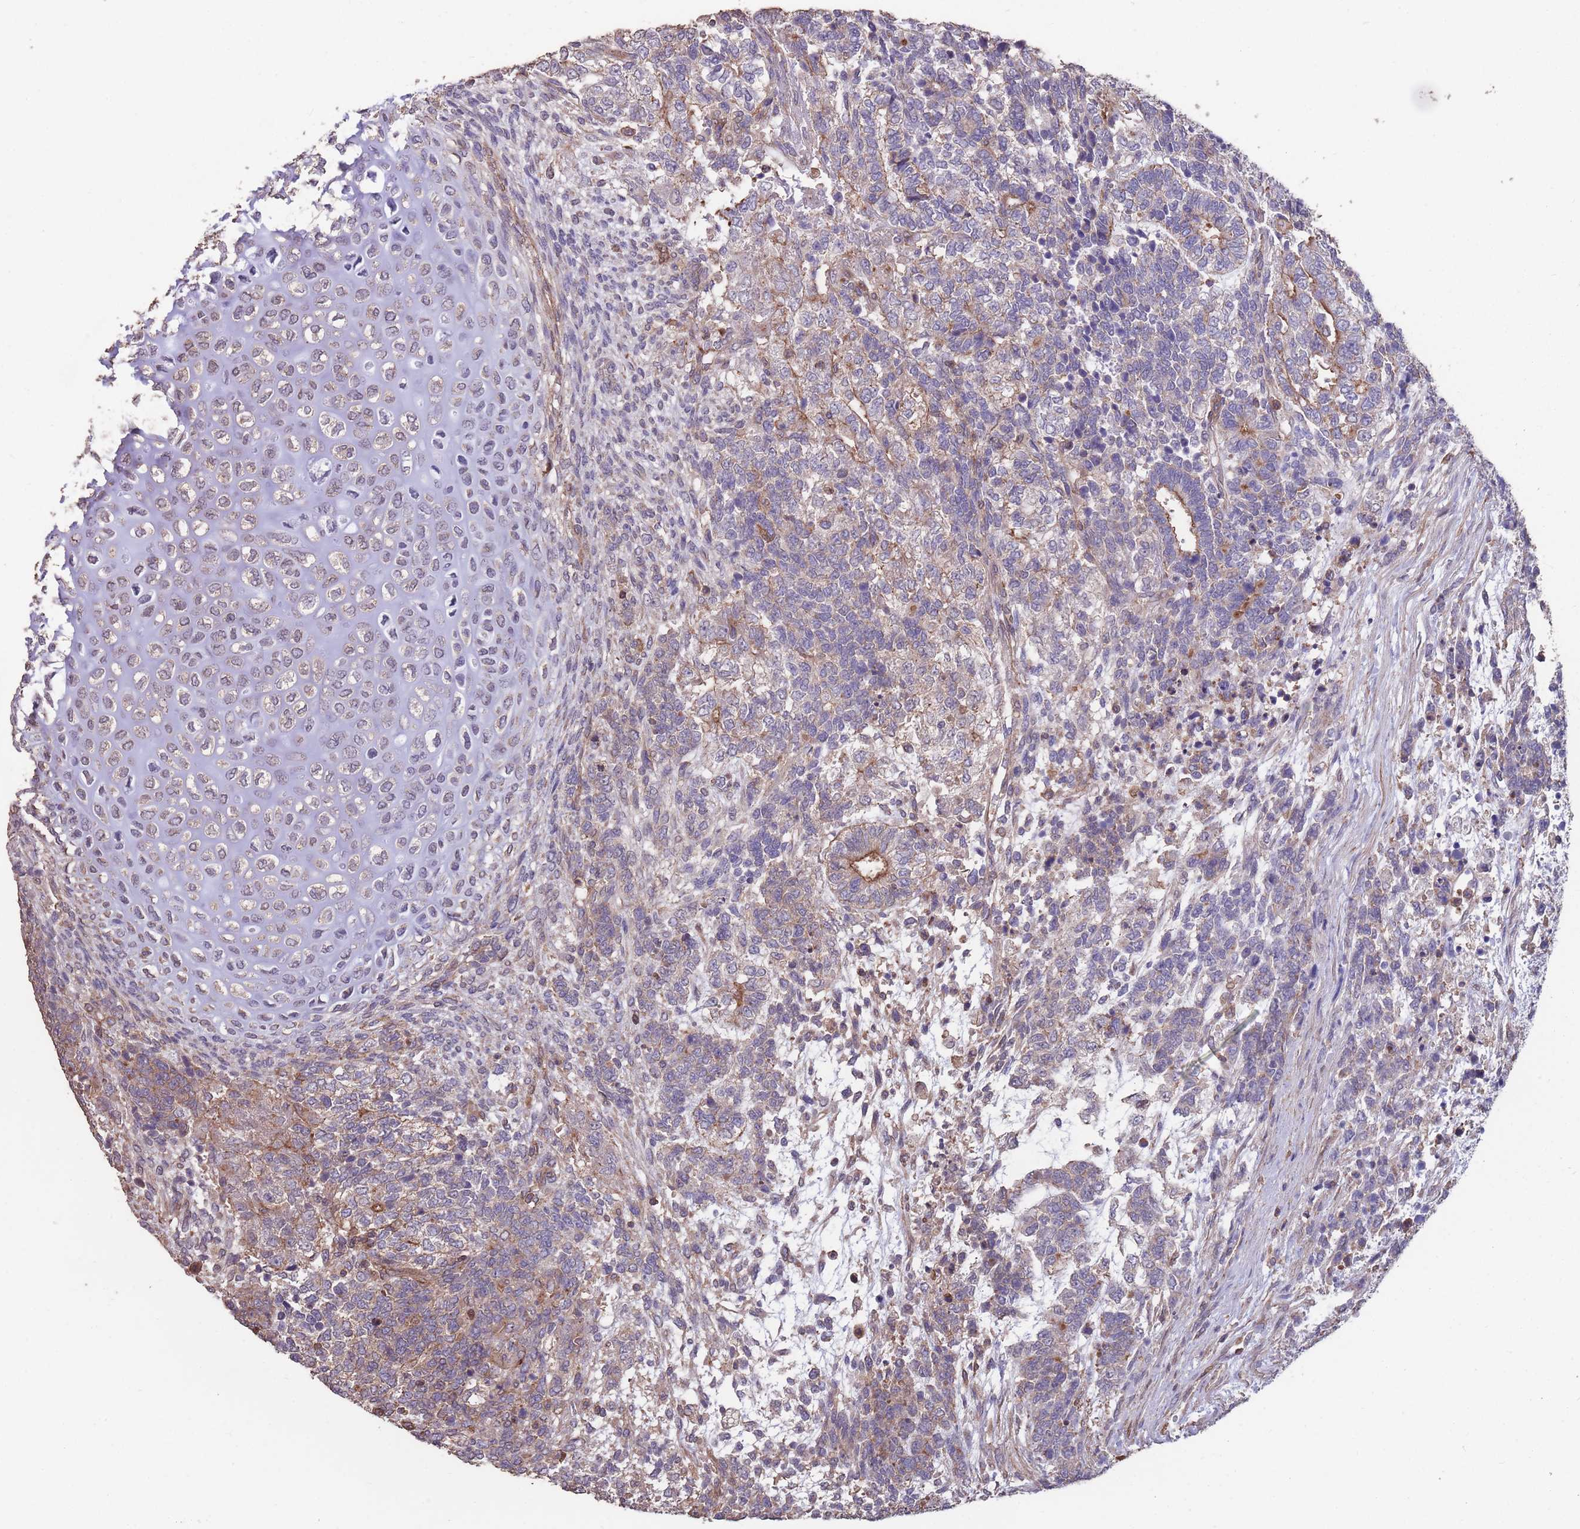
{"staining": {"intensity": "weak", "quantity": "<25%", "location": "cytoplasmic/membranous"}, "tissue": "testis cancer", "cell_type": "Tumor cells", "image_type": "cancer", "snomed": [{"axis": "morphology", "description": "Carcinoma, Embryonal, NOS"}, {"axis": "topography", "description": "Testis"}], "caption": "There is no significant staining in tumor cells of testis cancer (embryonal carcinoma).", "gene": "NUDT21", "patient": {"sex": "male", "age": 23}}